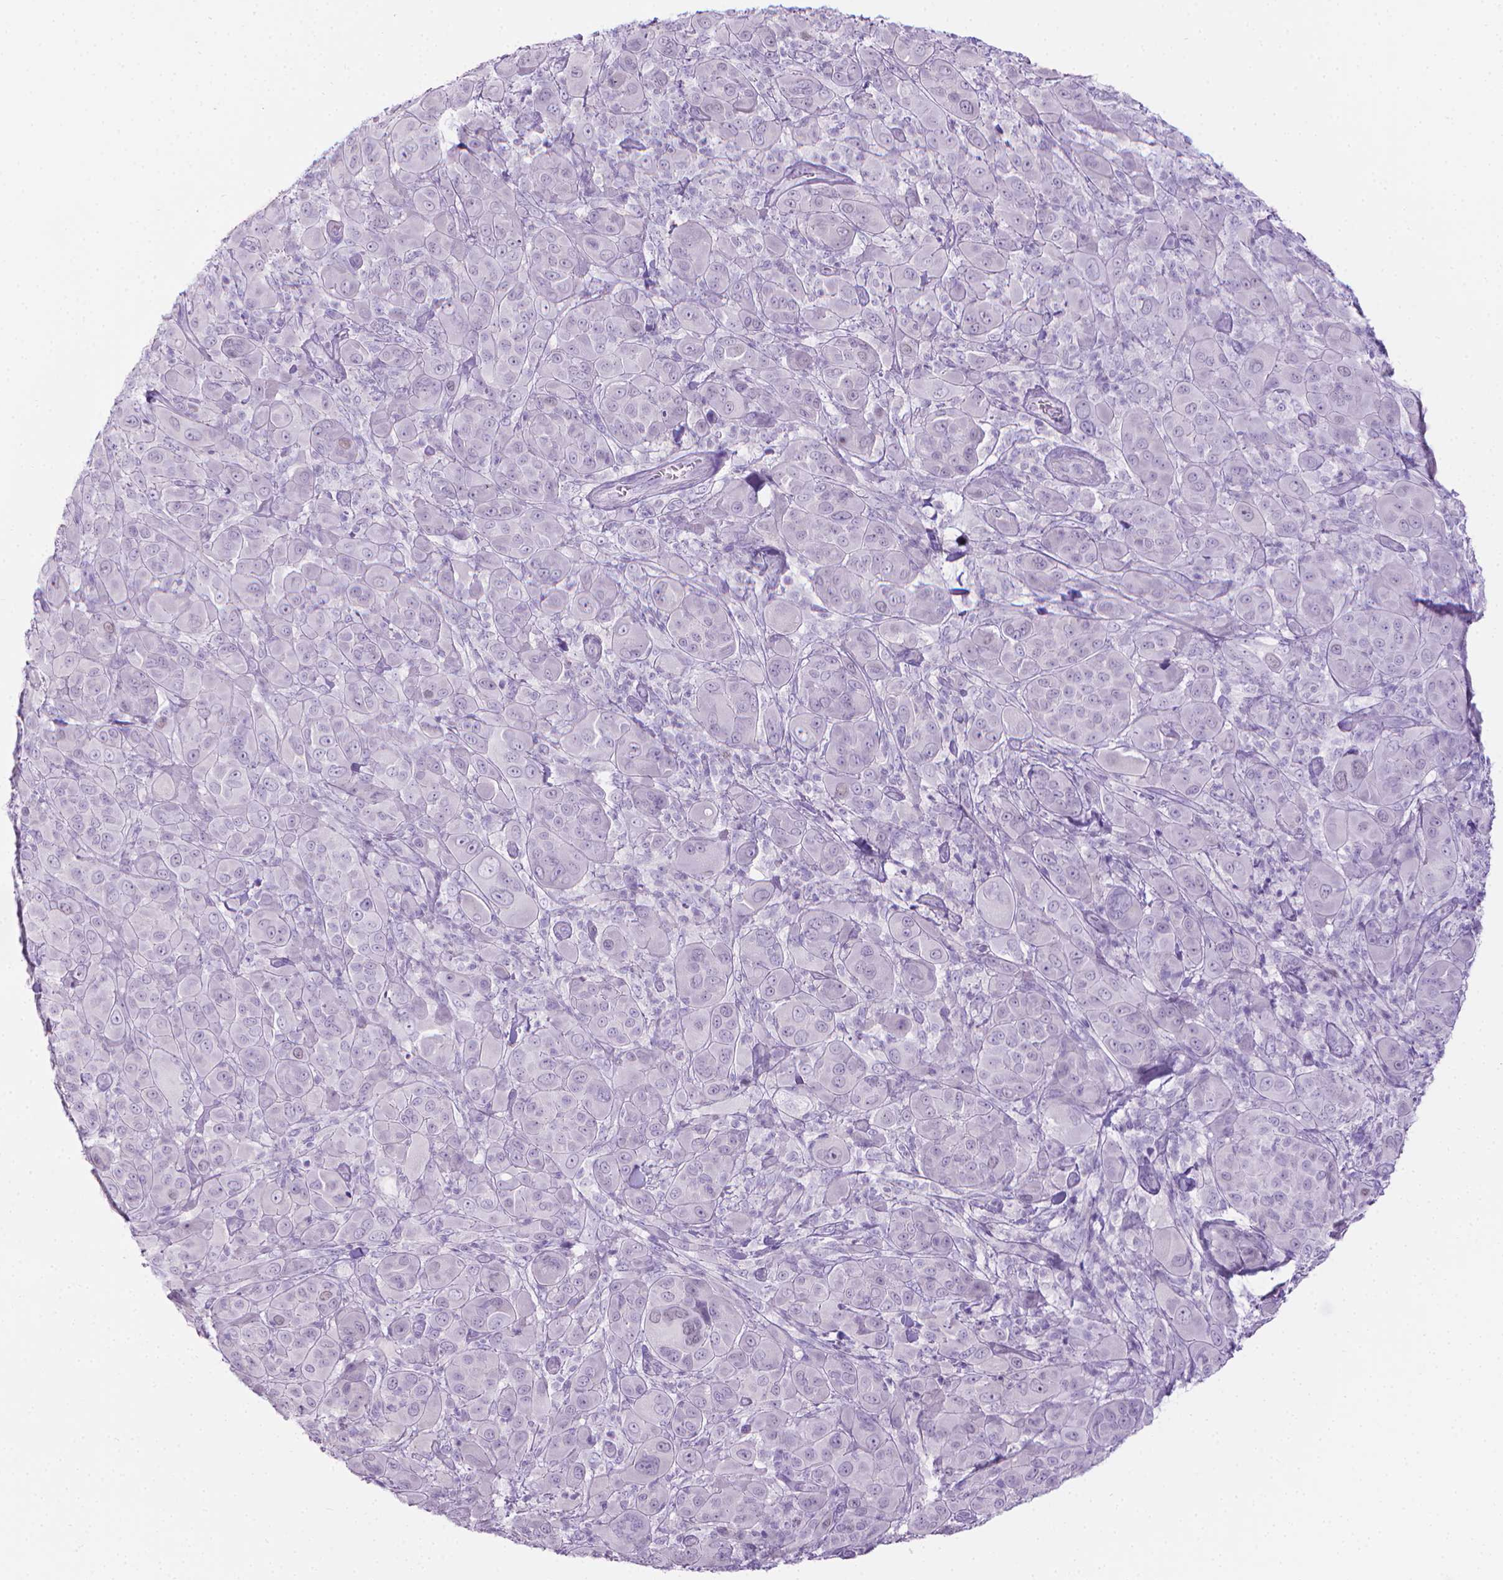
{"staining": {"intensity": "negative", "quantity": "none", "location": "none"}, "tissue": "melanoma", "cell_type": "Tumor cells", "image_type": "cancer", "snomed": [{"axis": "morphology", "description": "Malignant melanoma, NOS"}, {"axis": "topography", "description": "Skin"}], "caption": "Immunohistochemistry of human malignant melanoma shows no staining in tumor cells.", "gene": "SPAG6", "patient": {"sex": "female", "age": 87}}